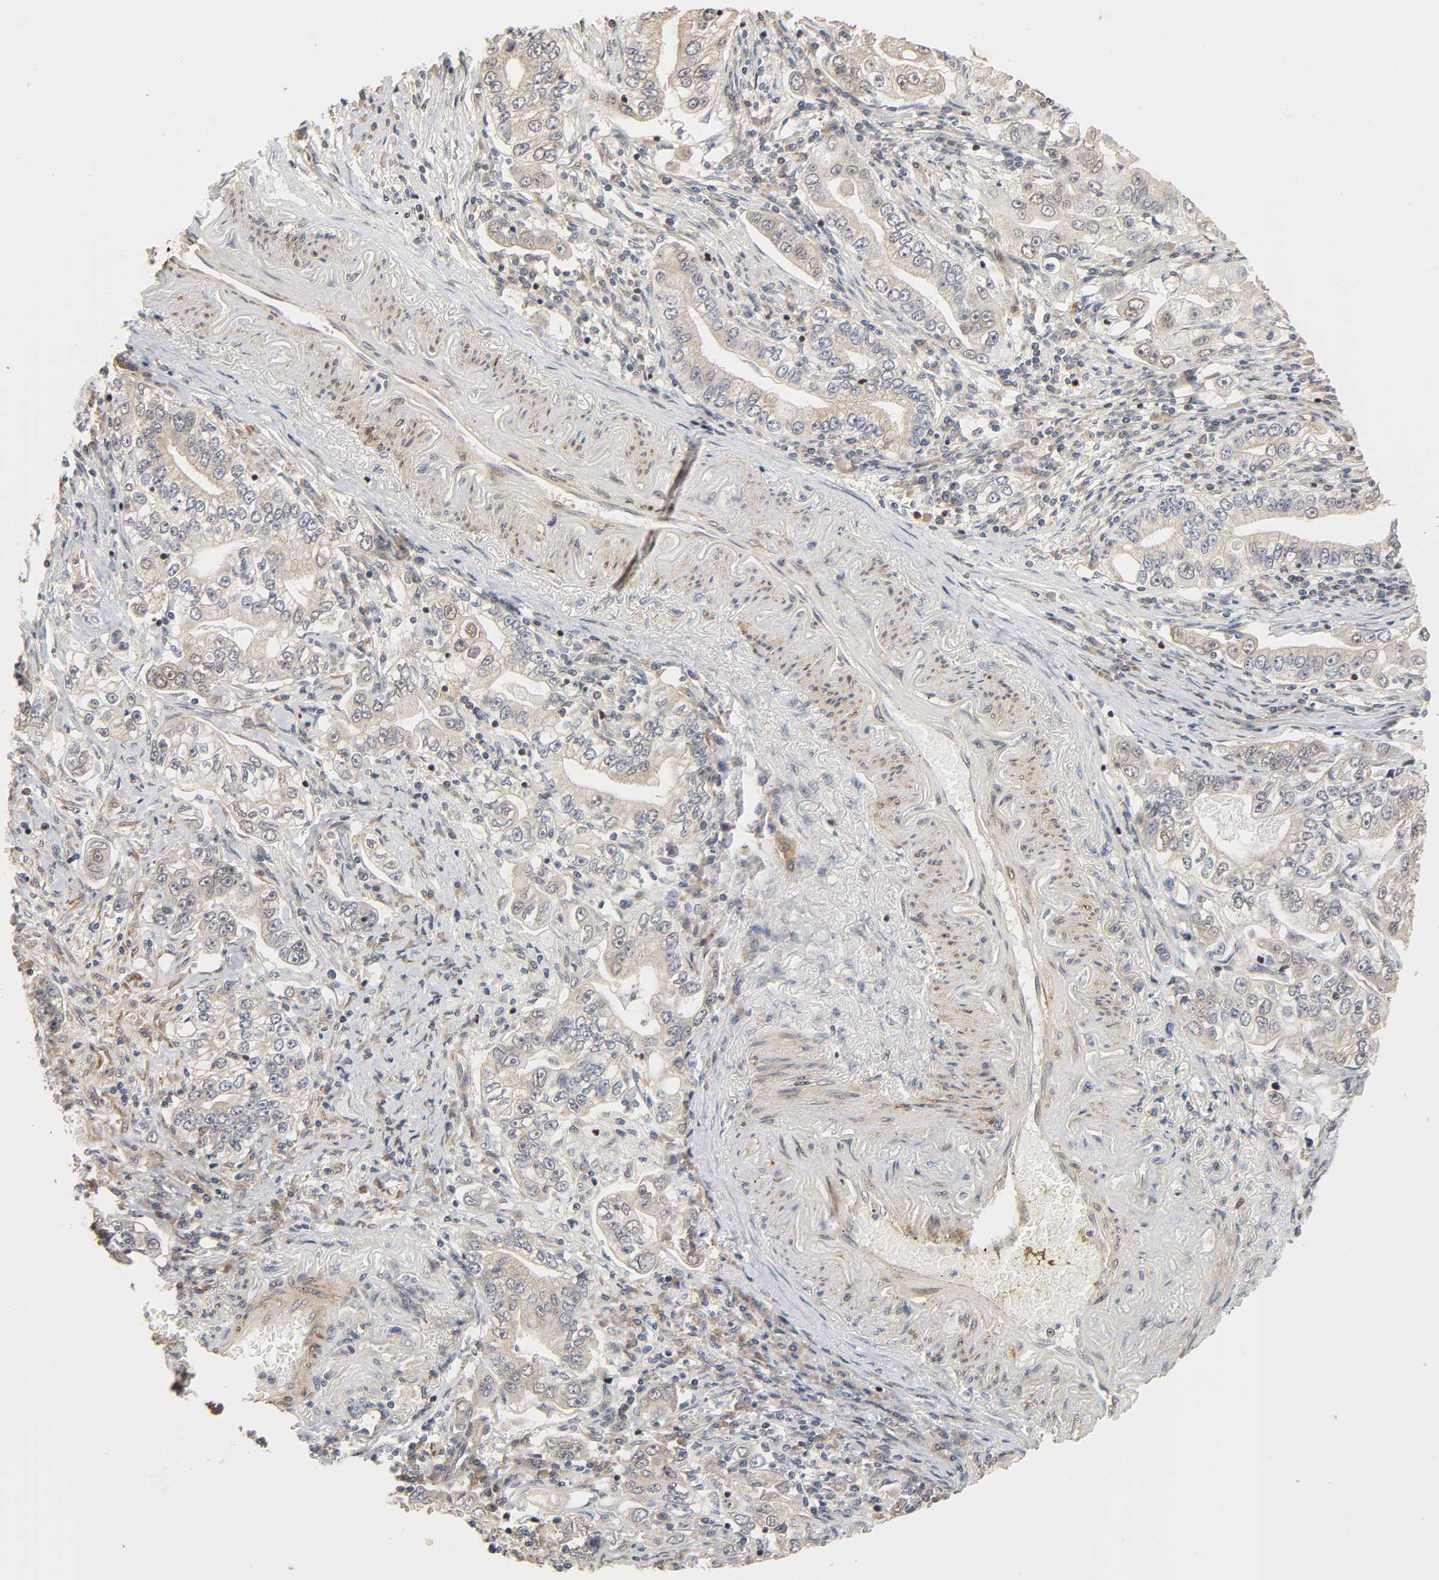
{"staining": {"intensity": "moderate", "quantity": "25%-75%", "location": "cytoplasmic/membranous,nuclear"}, "tissue": "stomach cancer", "cell_type": "Tumor cells", "image_type": "cancer", "snomed": [{"axis": "morphology", "description": "Adenocarcinoma, NOS"}, {"axis": "topography", "description": "Stomach, lower"}], "caption": "A histopathology image showing moderate cytoplasmic/membranous and nuclear staining in about 25%-75% of tumor cells in stomach cancer (adenocarcinoma), as visualized by brown immunohistochemical staining.", "gene": "NEMF", "patient": {"sex": "female", "age": 72}}